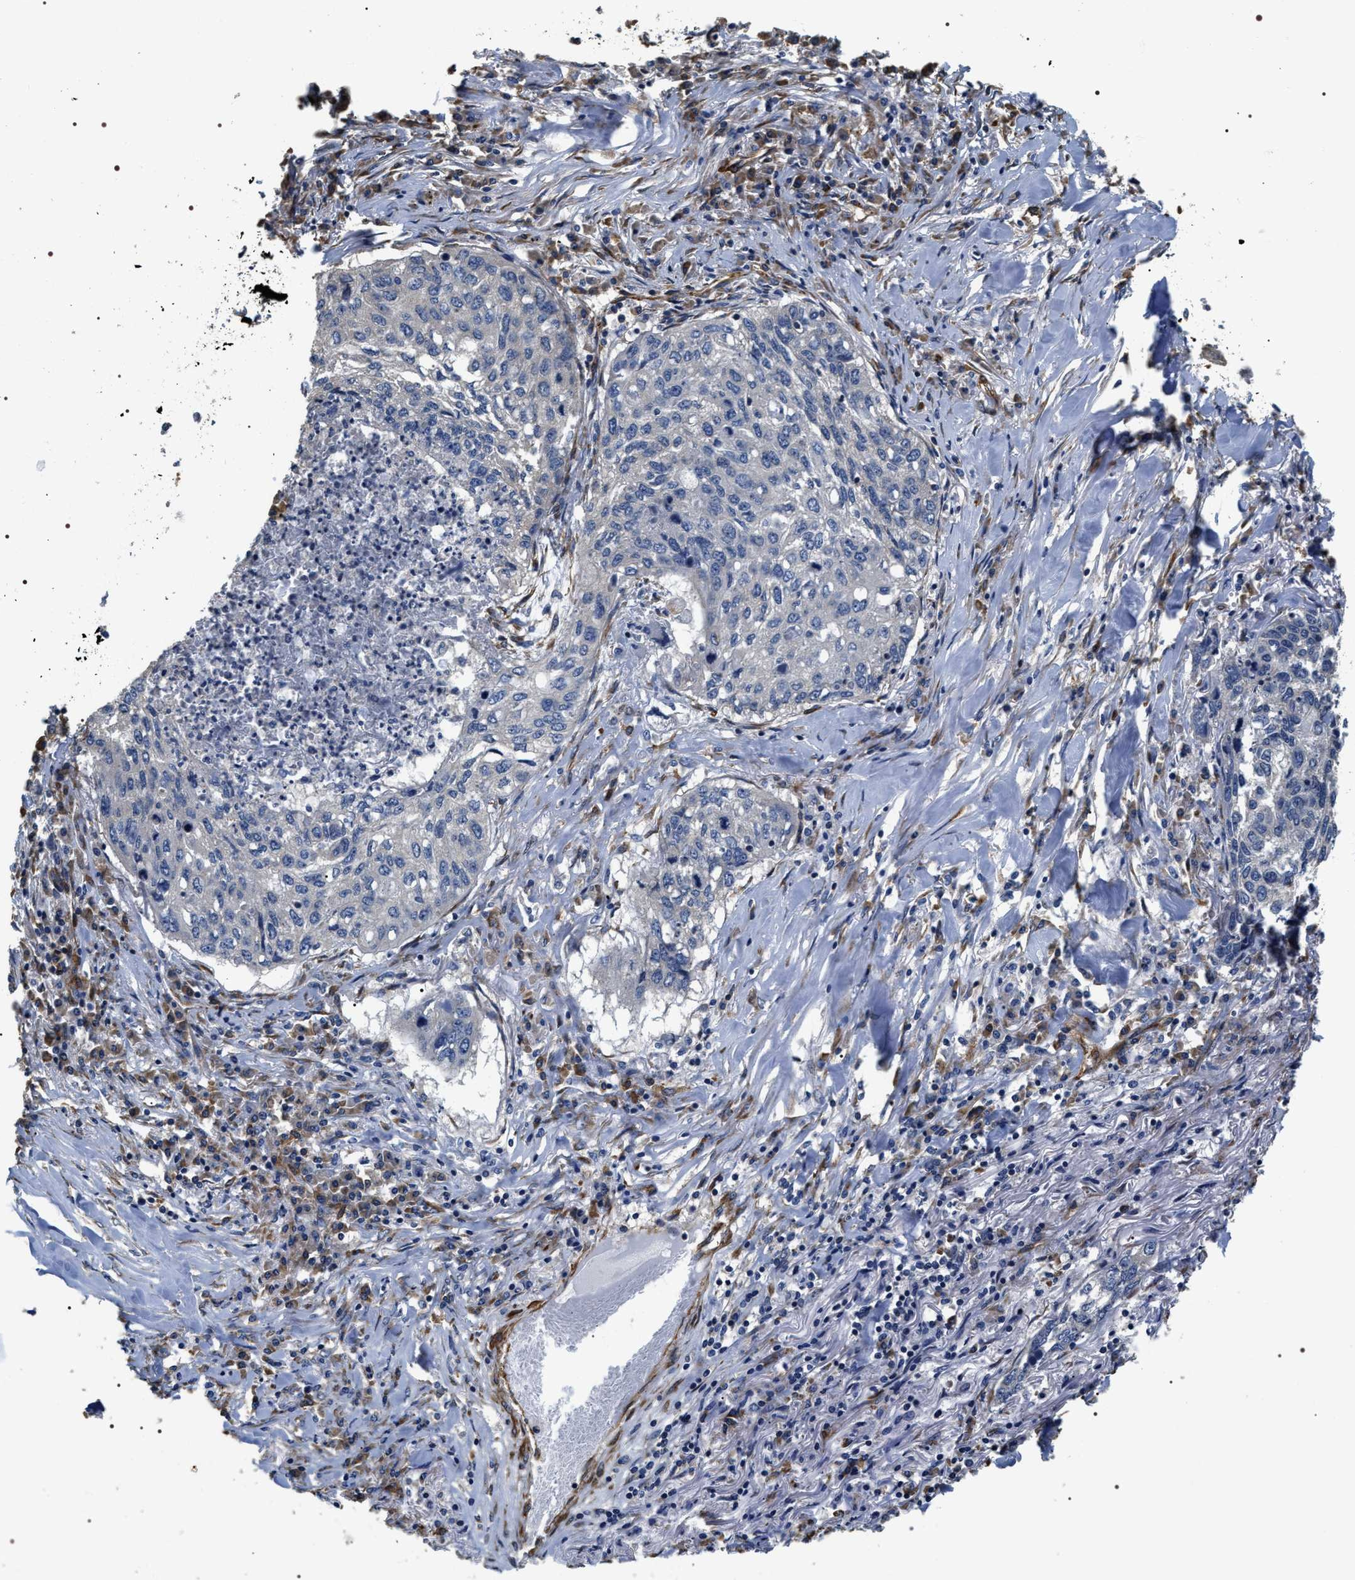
{"staining": {"intensity": "negative", "quantity": "none", "location": "none"}, "tissue": "lung cancer", "cell_type": "Tumor cells", "image_type": "cancer", "snomed": [{"axis": "morphology", "description": "Squamous cell carcinoma, NOS"}, {"axis": "topography", "description": "Lung"}], "caption": "There is no significant positivity in tumor cells of lung cancer (squamous cell carcinoma).", "gene": "ZC3HAV1L", "patient": {"sex": "female", "age": 63}}